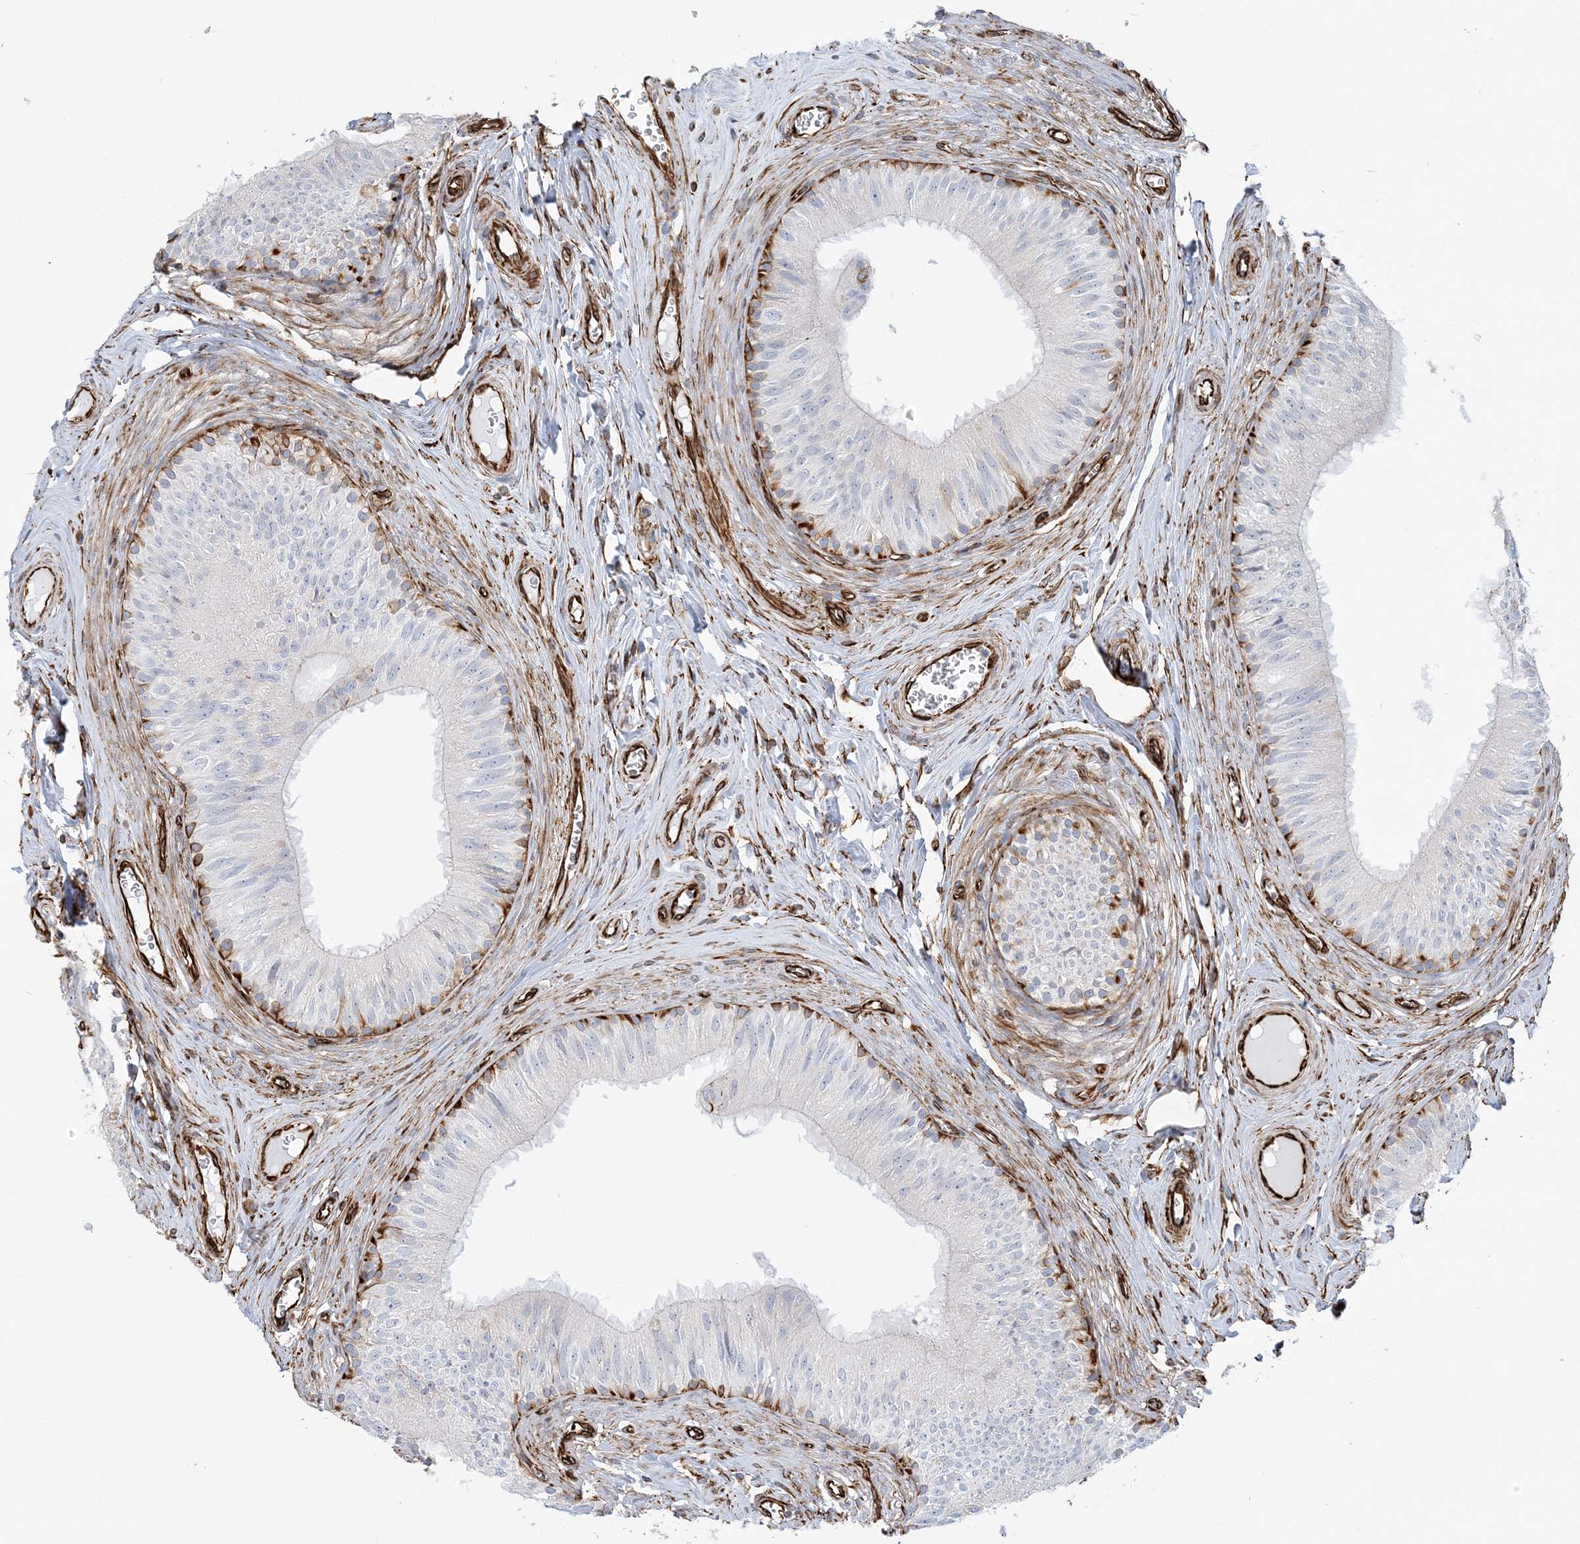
{"staining": {"intensity": "strong", "quantity": "<25%", "location": "cytoplasmic/membranous"}, "tissue": "epididymis", "cell_type": "Glandular cells", "image_type": "normal", "snomed": [{"axis": "morphology", "description": "Normal tissue, NOS"}, {"axis": "topography", "description": "Epididymis"}], "caption": "Immunohistochemical staining of benign epididymis displays strong cytoplasmic/membranous protein expression in about <25% of glandular cells.", "gene": "SCLT1", "patient": {"sex": "male", "age": 46}}